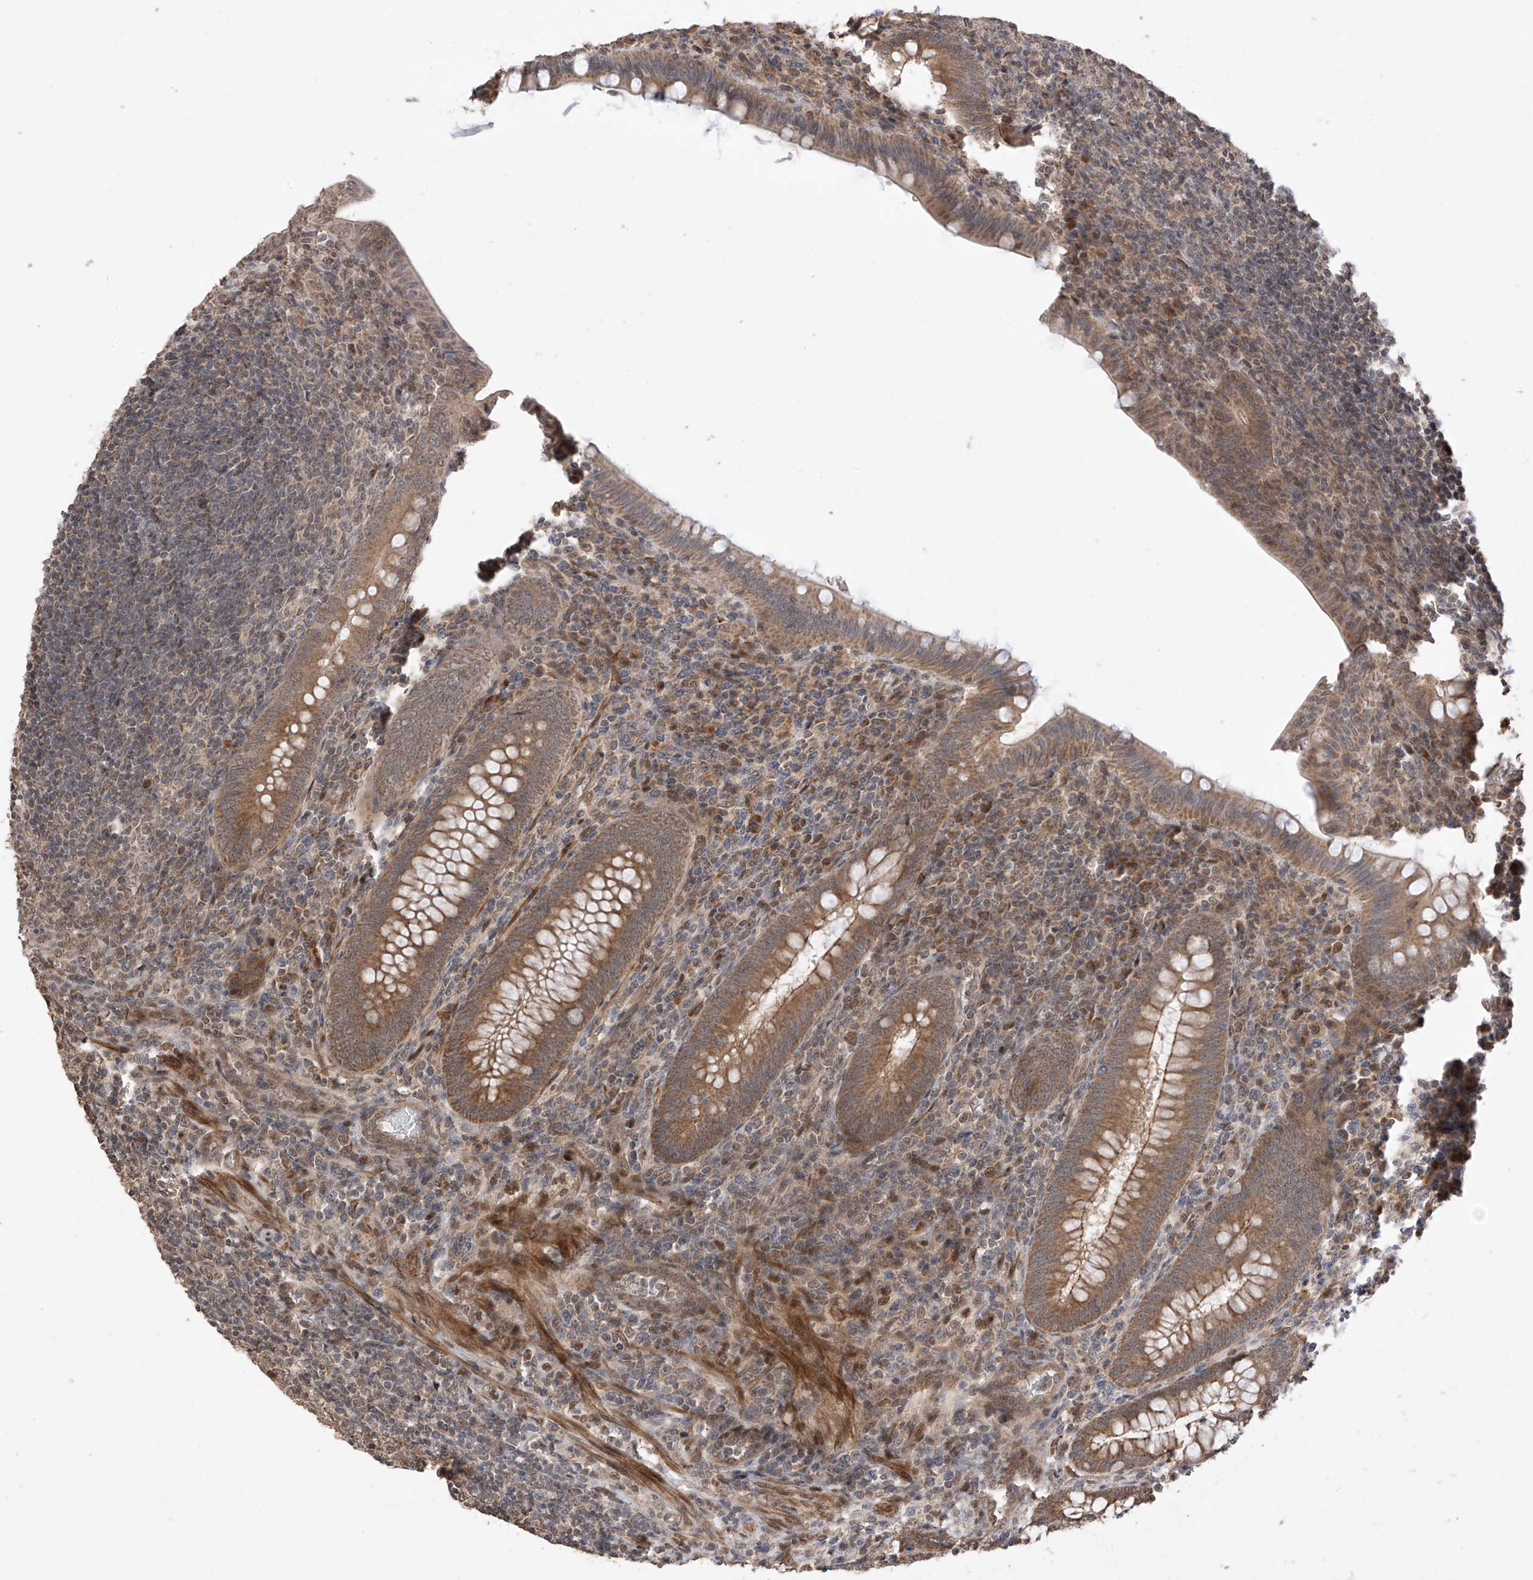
{"staining": {"intensity": "moderate", "quantity": ">75%", "location": "cytoplasmic/membranous"}, "tissue": "appendix", "cell_type": "Glandular cells", "image_type": "normal", "snomed": [{"axis": "morphology", "description": "Normal tissue, NOS"}, {"axis": "topography", "description": "Appendix"}], "caption": "Protein expression analysis of normal human appendix reveals moderate cytoplasmic/membranous expression in approximately >75% of glandular cells. The staining is performed using DAB brown chromogen to label protein expression. The nuclei are counter-stained blue using hematoxylin.", "gene": "LATS1", "patient": {"sex": "male", "age": 14}}